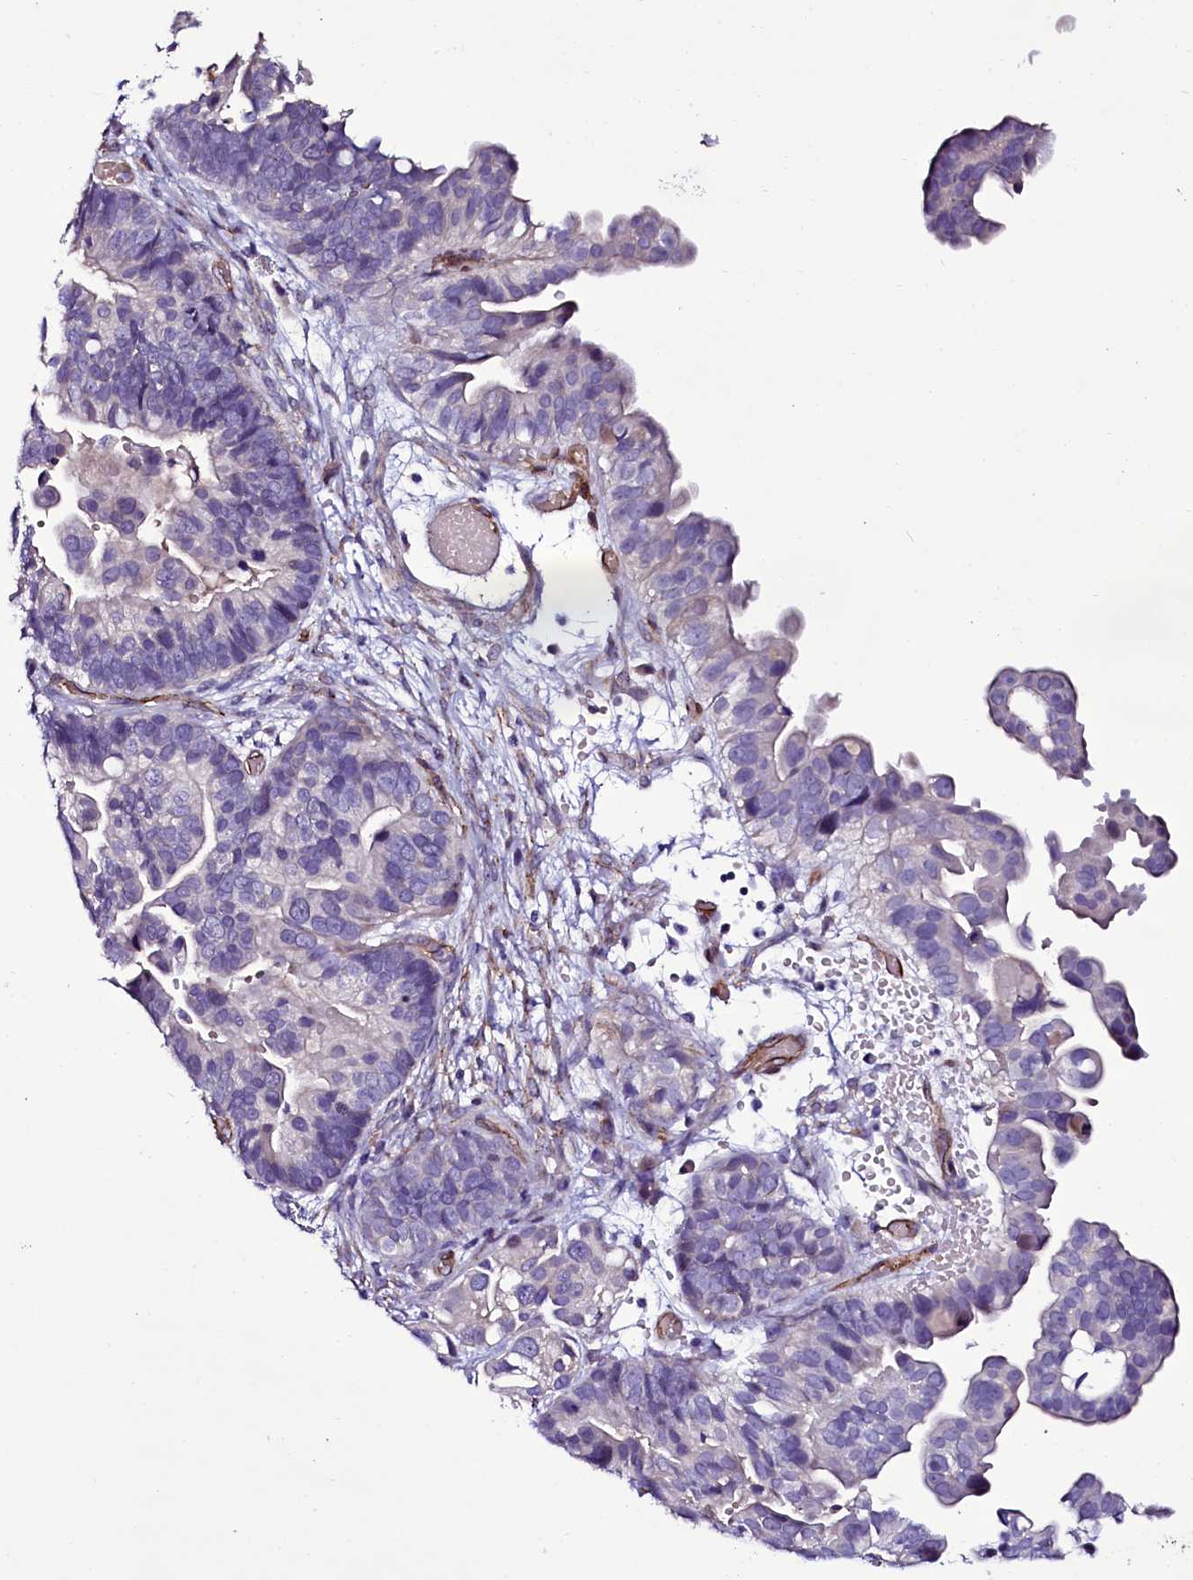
{"staining": {"intensity": "negative", "quantity": "none", "location": "none"}, "tissue": "ovarian cancer", "cell_type": "Tumor cells", "image_type": "cancer", "snomed": [{"axis": "morphology", "description": "Cystadenocarcinoma, serous, NOS"}, {"axis": "topography", "description": "Ovary"}], "caption": "Immunohistochemical staining of human ovarian cancer (serous cystadenocarcinoma) exhibits no significant positivity in tumor cells.", "gene": "MEX3C", "patient": {"sex": "female", "age": 56}}